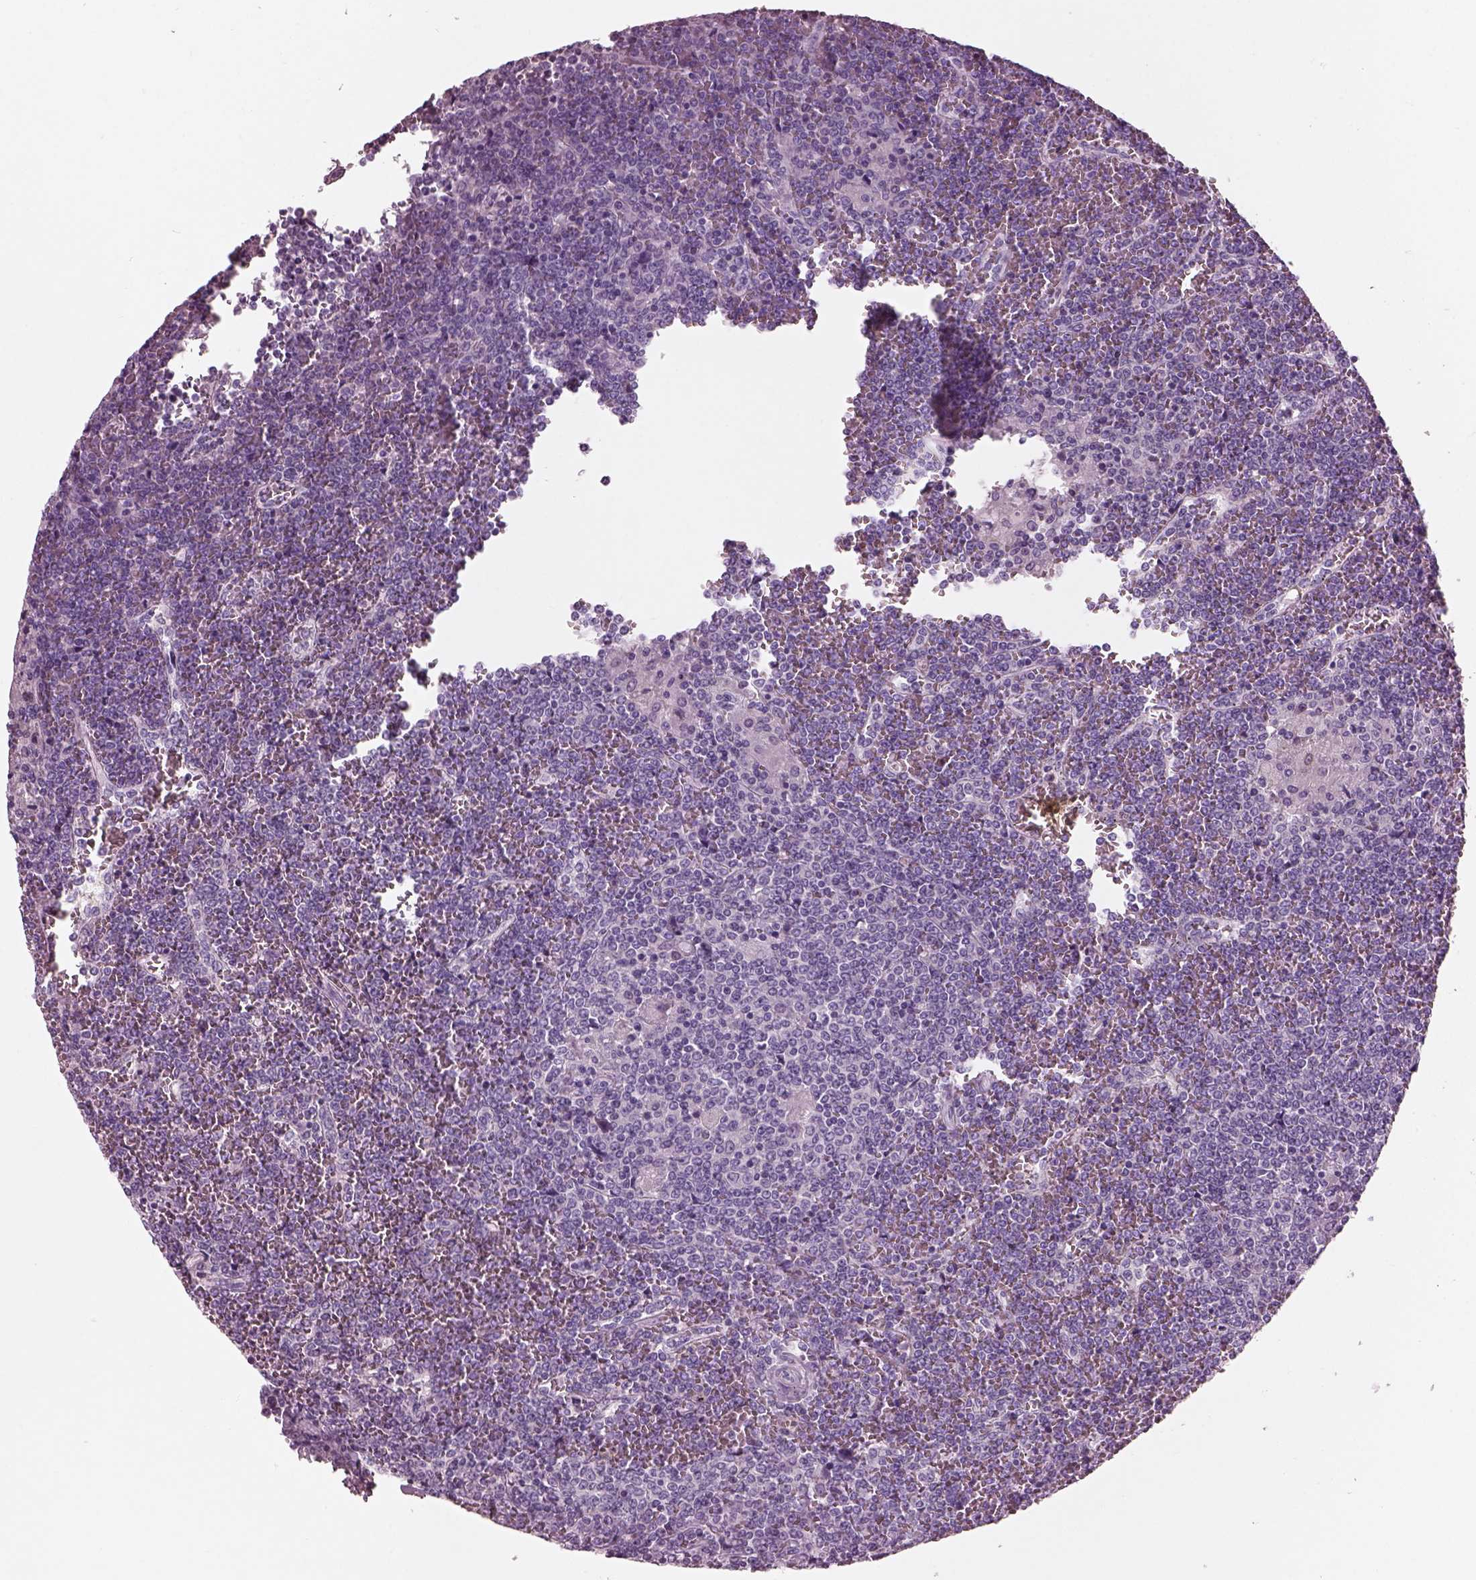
{"staining": {"intensity": "negative", "quantity": "none", "location": "none"}, "tissue": "lymphoma", "cell_type": "Tumor cells", "image_type": "cancer", "snomed": [{"axis": "morphology", "description": "Malignant lymphoma, non-Hodgkin's type, Low grade"}, {"axis": "topography", "description": "Spleen"}], "caption": "IHC image of neoplastic tissue: human low-grade malignant lymphoma, non-Hodgkin's type stained with DAB (3,3'-diaminobenzidine) demonstrates no significant protein positivity in tumor cells.", "gene": "SLC27A2", "patient": {"sex": "female", "age": 19}}